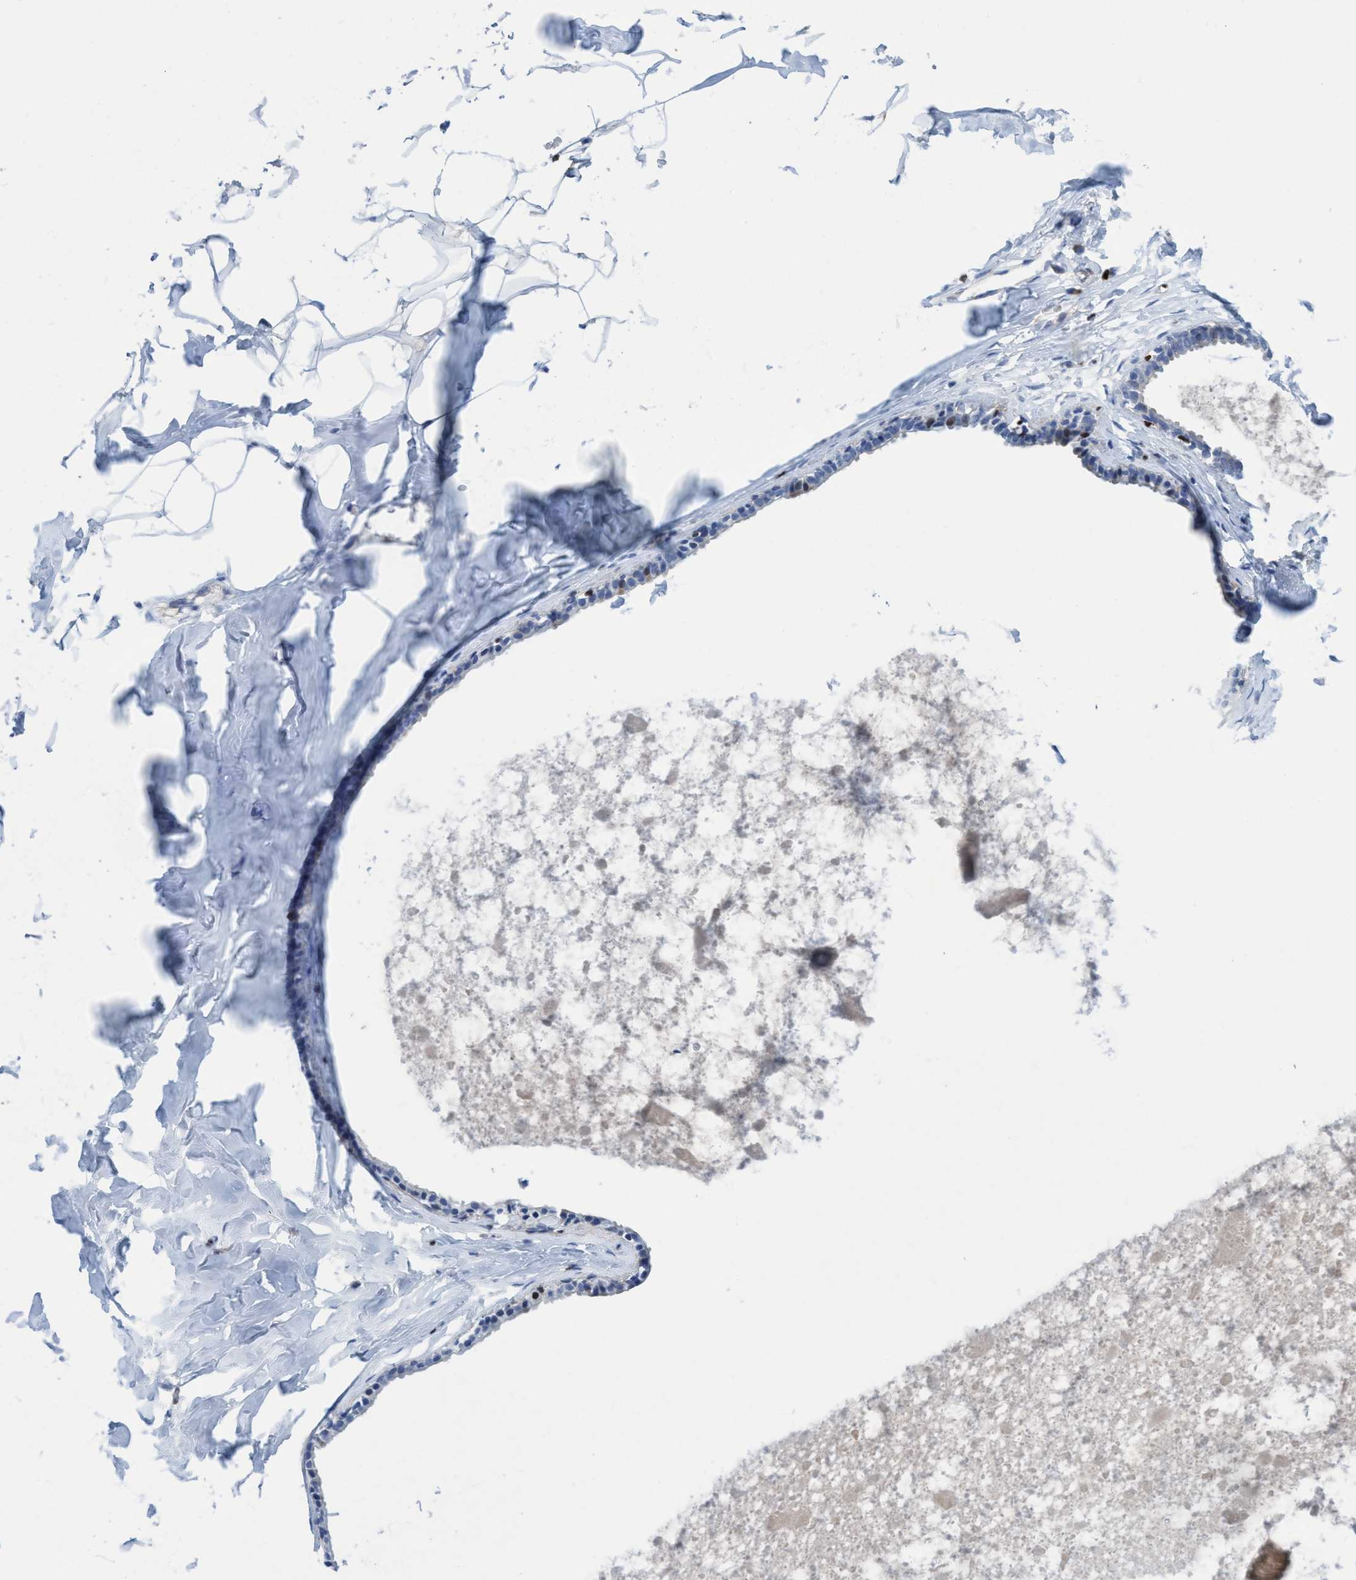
{"staining": {"intensity": "negative", "quantity": "none", "location": "none"}, "tissue": "adipose tissue", "cell_type": "Adipocytes", "image_type": "normal", "snomed": [{"axis": "morphology", "description": "Normal tissue, NOS"}, {"axis": "morphology", "description": "Fibrosis, NOS"}, {"axis": "topography", "description": "Breast"}, {"axis": "topography", "description": "Adipose tissue"}], "caption": "This is an IHC photomicrograph of unremarkable human adipose tissue. There is no staining in adipocytes.", "gene": "CBX2", "patient": {"sex": "female", "age": 39}}